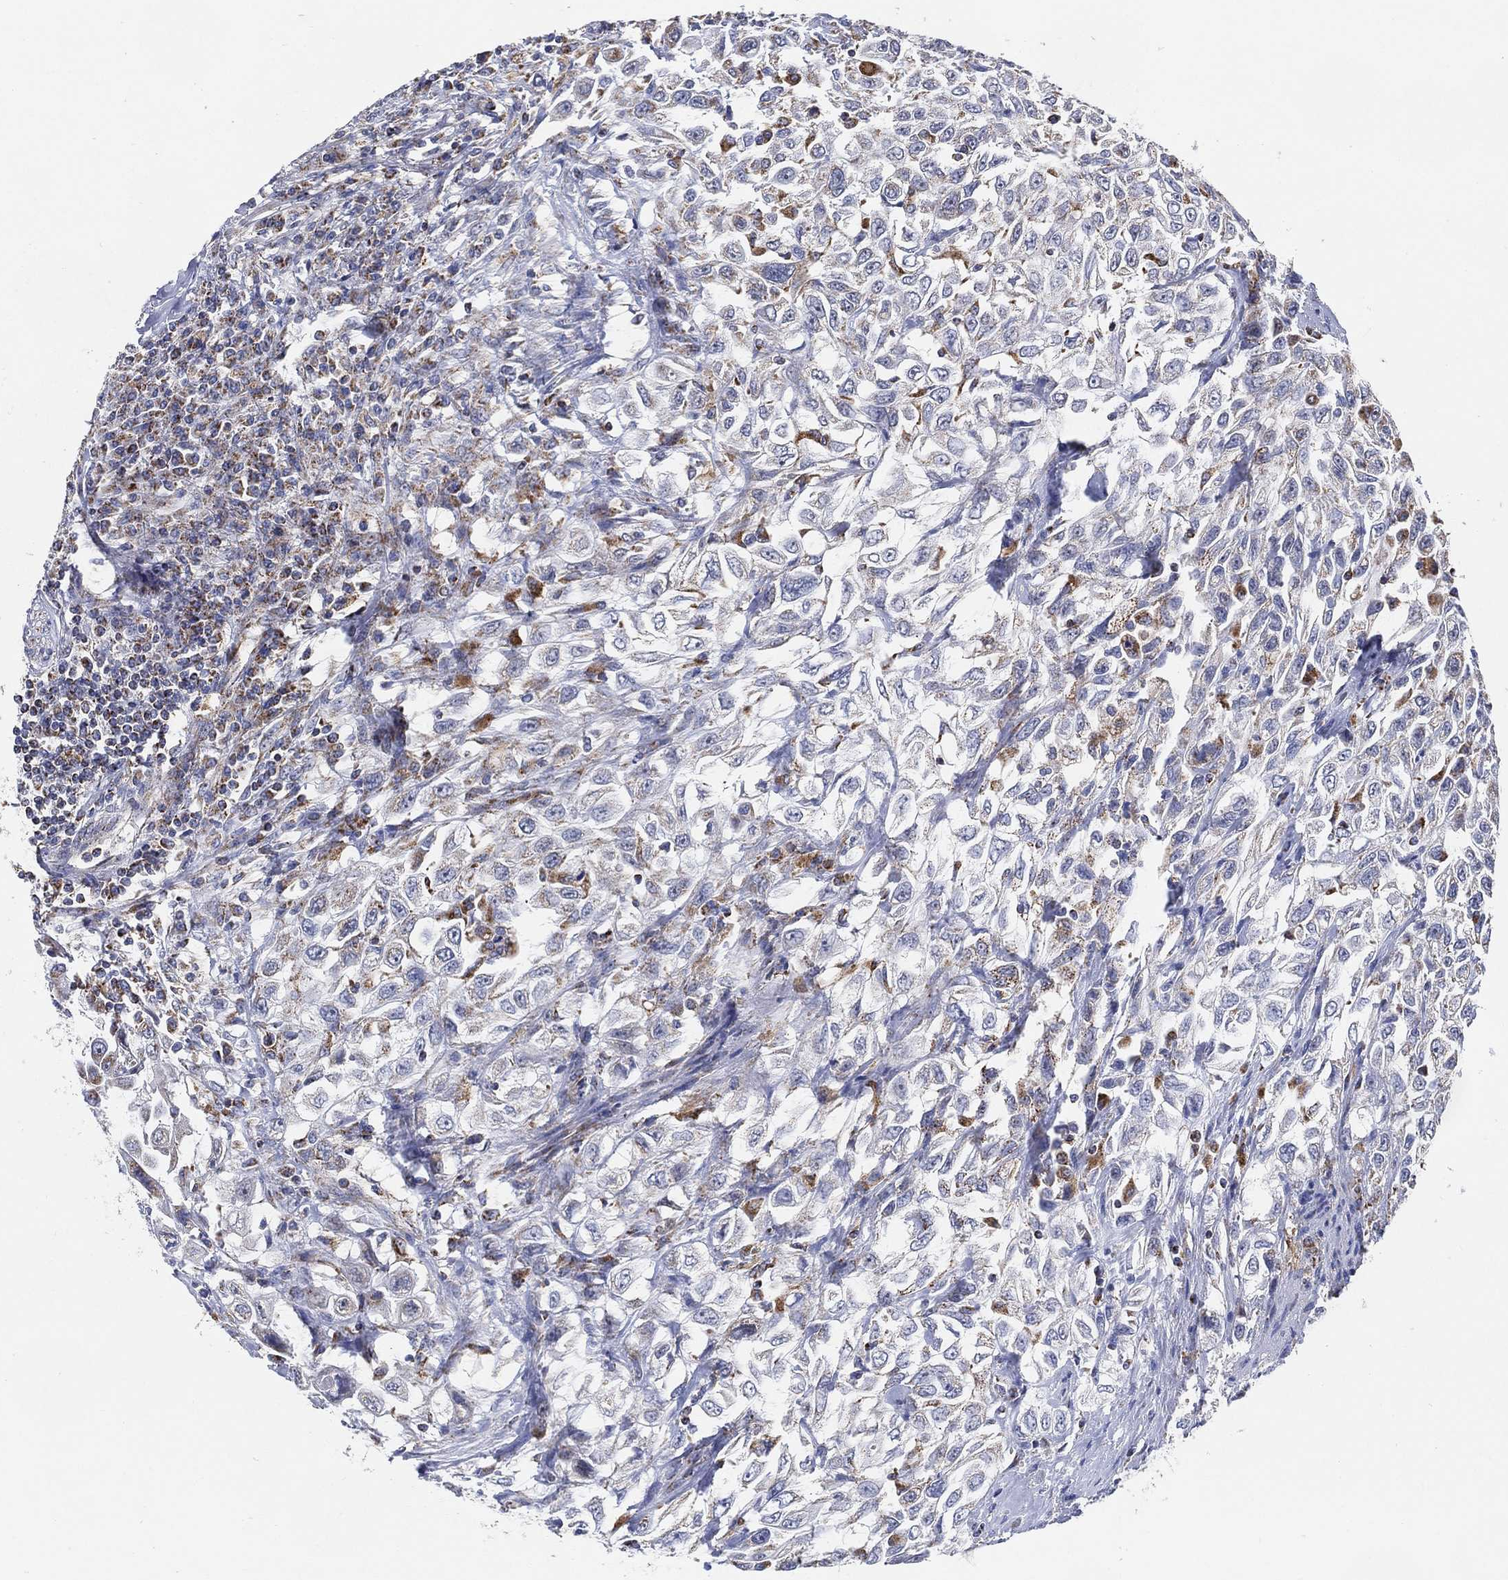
{"staining": {"intensity": "moderate", "quantity": "<25%", "location": "cytoplasmic/membranous"}, "tissue": "urothelial cancer", "cell_type": "Tumor cells", "image_type": "cancer", "snomed": [{"axis": "morphology", "description": "Urothelial carcinoma, High grade"}, {"axis": "topography", "description": "Urinary bladder"}], "caption": "IHC (DAB) staining of urothelial carcinoma (high-grade) reveals moderate cytoplasmic/membranous protein staining in about <25% of tumor cells. Using DAB (3,3'-diaminobenzidine) (brown) and hematoxylin (blue) stains, captured at high magnification using brightfield microscopy.", "gene": "GCAT", "patient": {"sex": "female", "age": 56}}